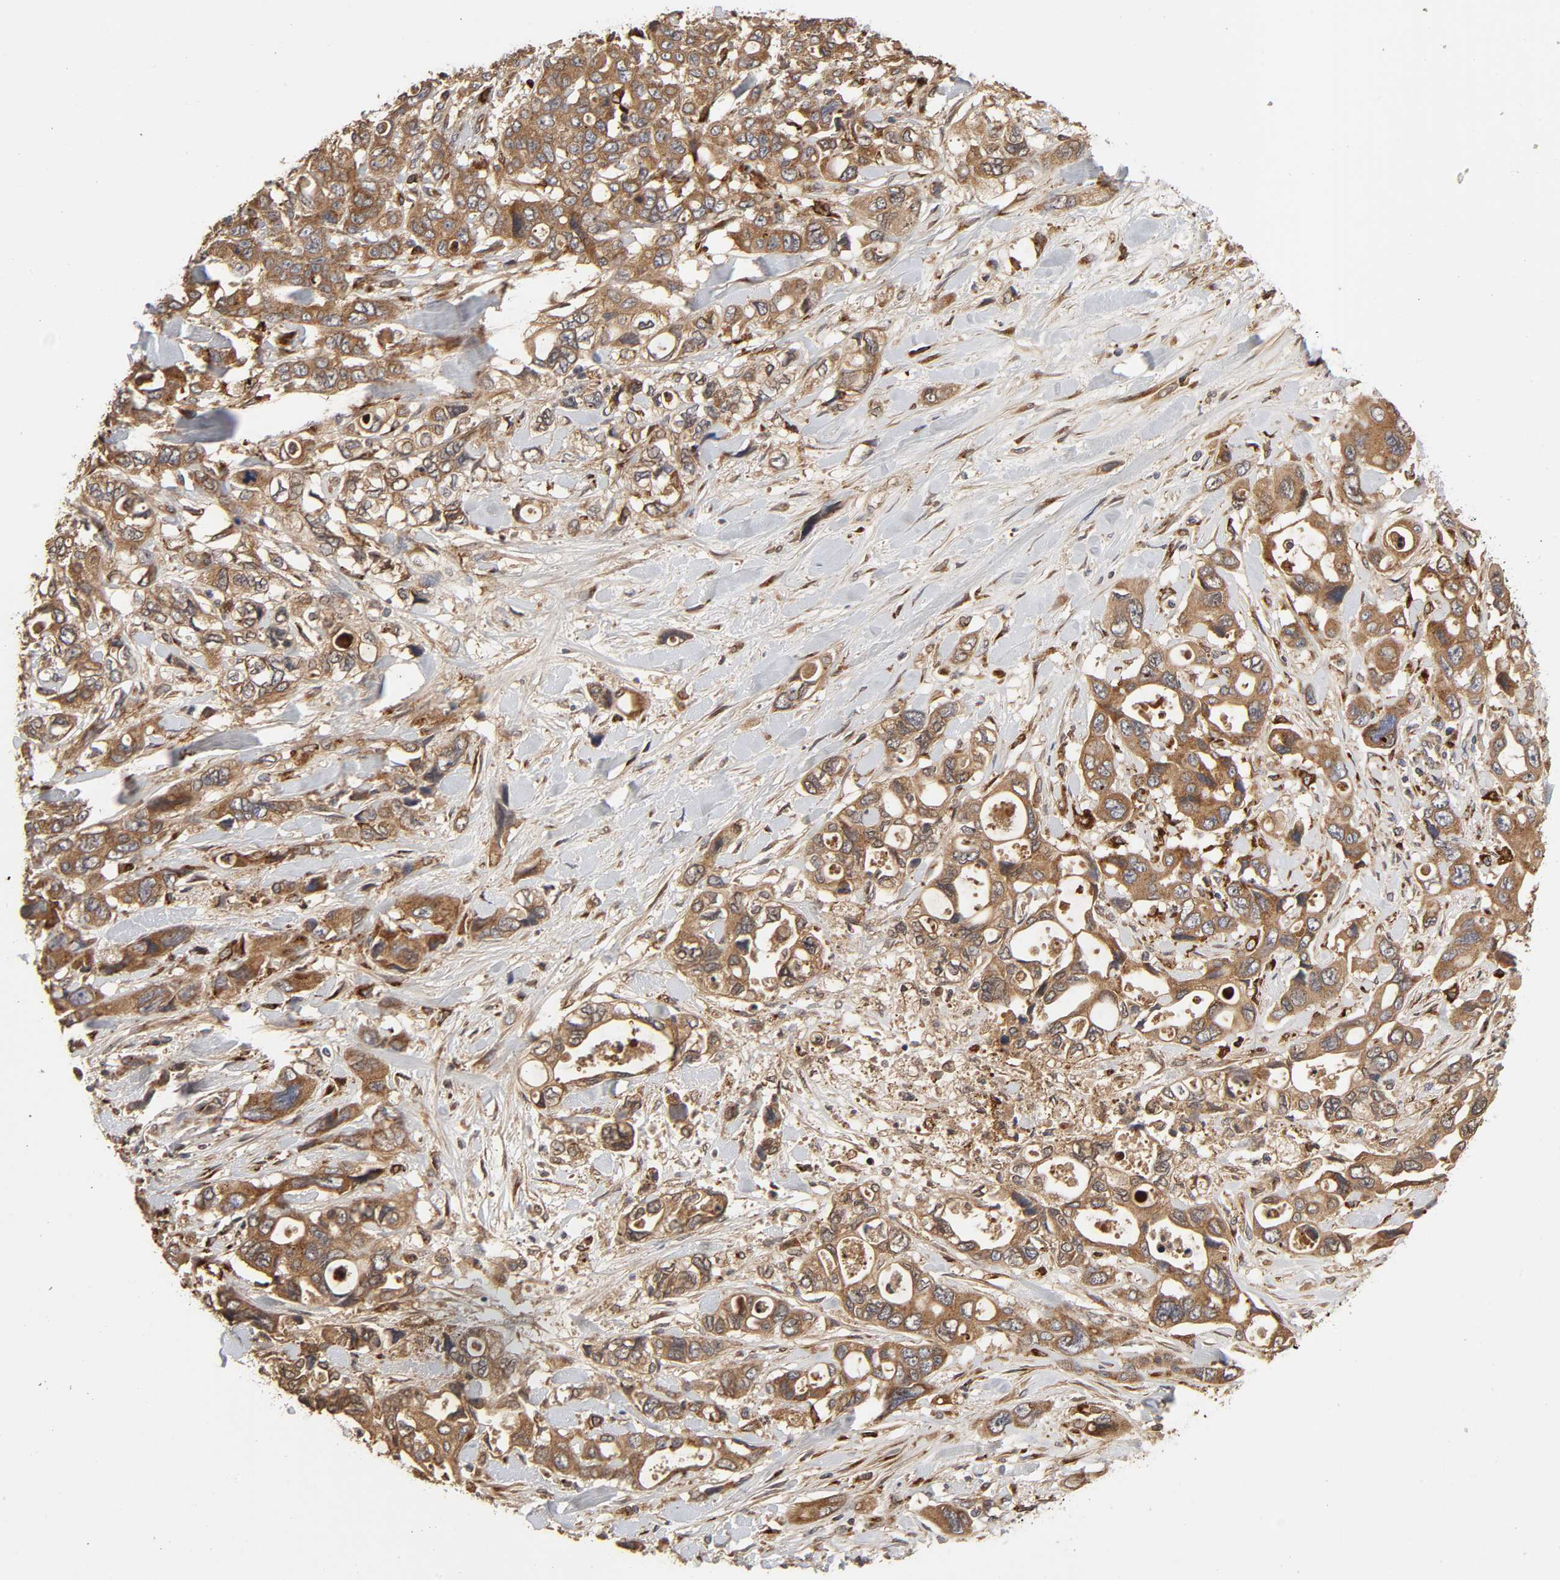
{"staining": {"intensity": "moderate", "quantity": ">75%", "location": "cytoplasmic/membranous"}, "tissue": "pancreatic cancer", "cell_type": "Tumor cells", "image_type": "cancer", "snomed": [{"axis": "morphology", "description": "Adenocarcinoma, NOS"}, {"axis": "topography", "description": "Pancreas"}], "caption": "Brown immunohistochemical staining in pancreatic cancer (adenocarcinoma) demonstrates moderate cytoplasmic/membranous expression in approximately >75% of tumor cells.", "gene": "GNPTG", "patient": {"sex": "male", "age": 46}}